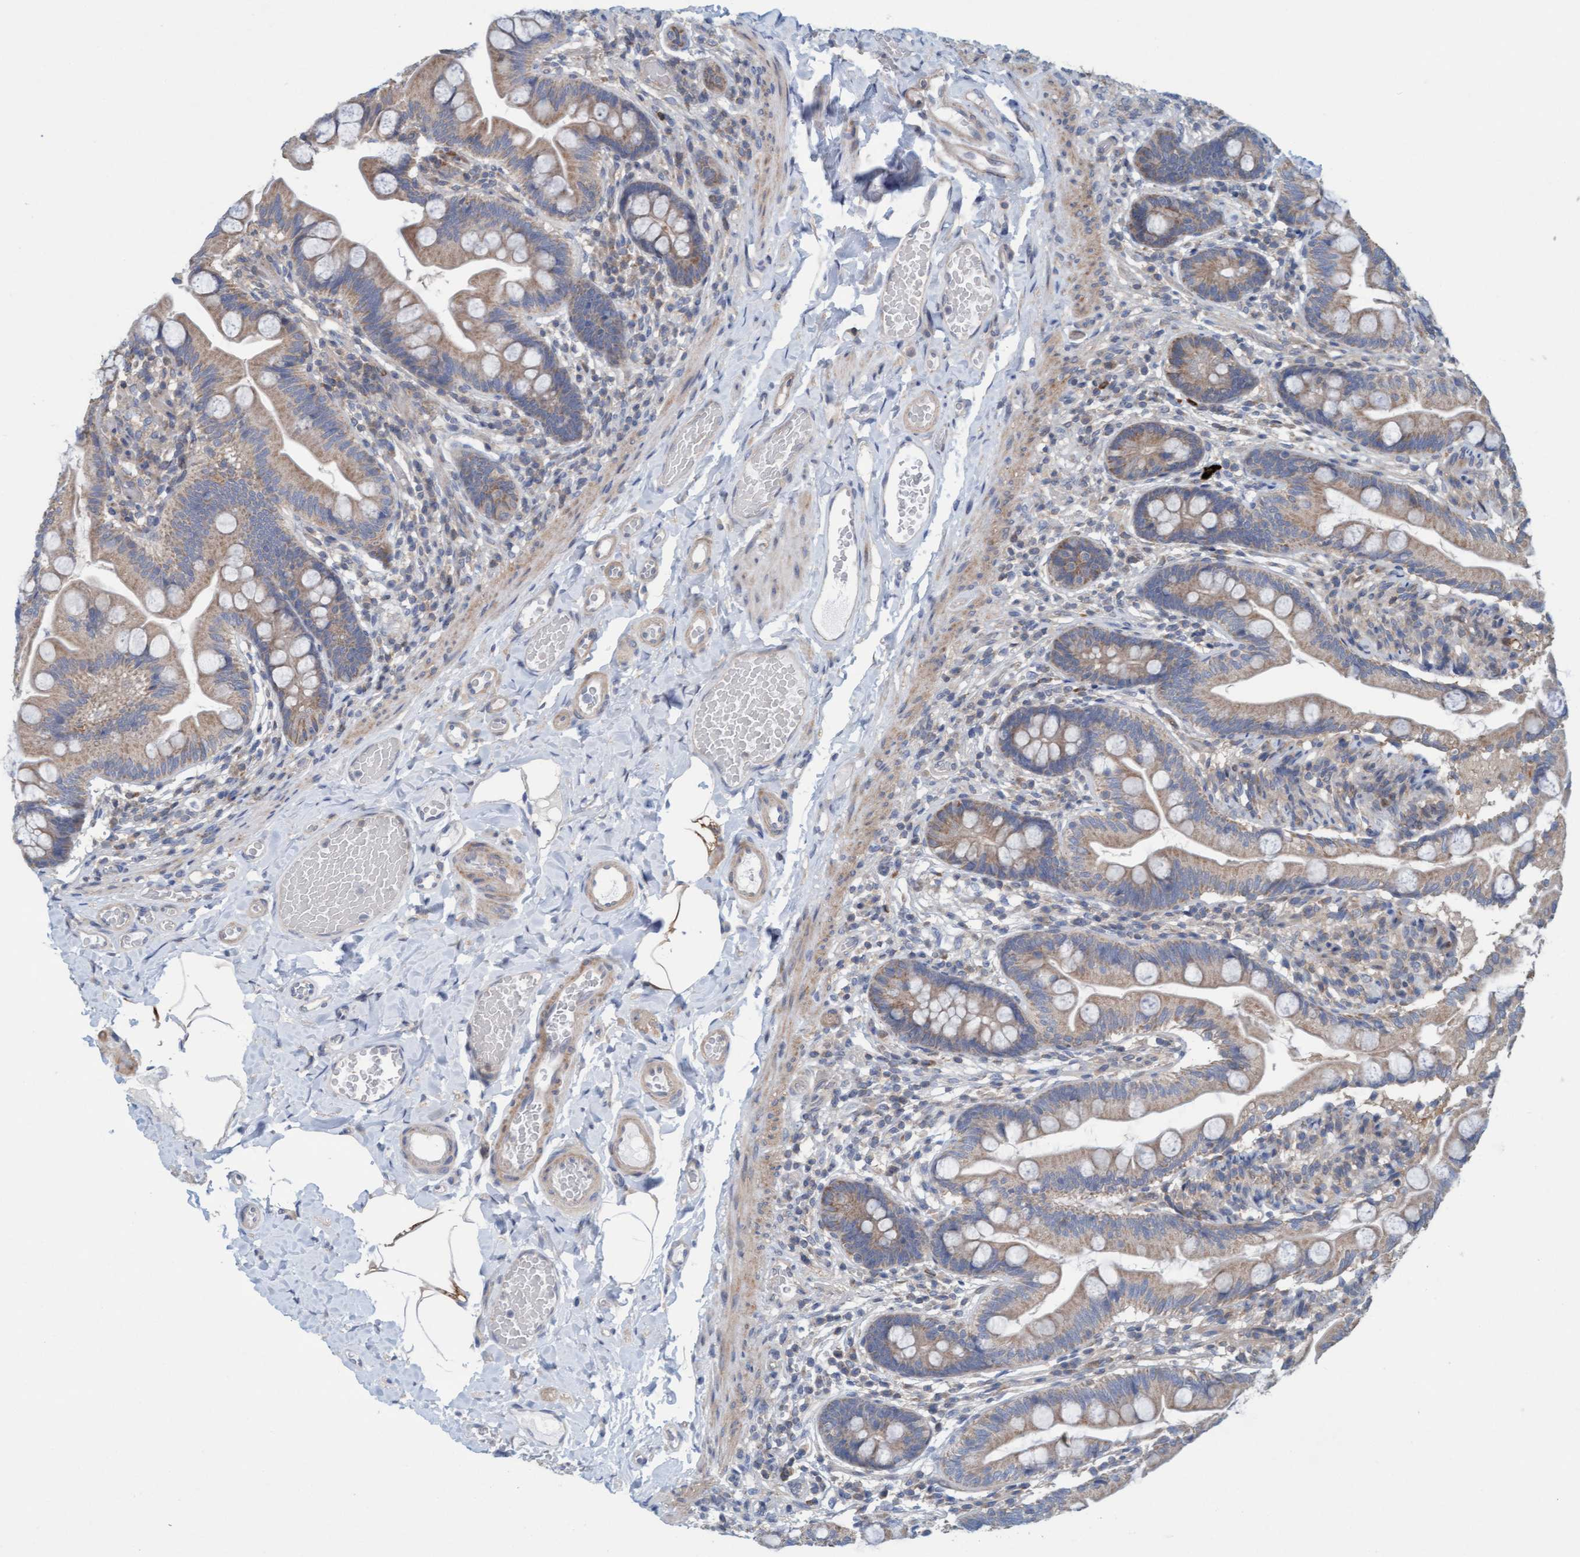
{"staining": {"intensity": "weak", "quantity": ">75%", "location": "cytoplasmic/membranous"}, "tissue": "small intestine", "cell_type": "Glandular cells", "image_type": "normal", "snomed": [{"axis": "morphology", "description": "Normal tissue, NOS"}, {"axis": "topography", "description": "Small intestine"}], "caption": "Approximately >75% of glandular cells in unremarkable small intestine display weak cytoplasmic/membranous protein positivity as visualized by brown immunohistochemical staining.", "gene": "KLHL25", "patient": {"sex": "female", "age": 56}}